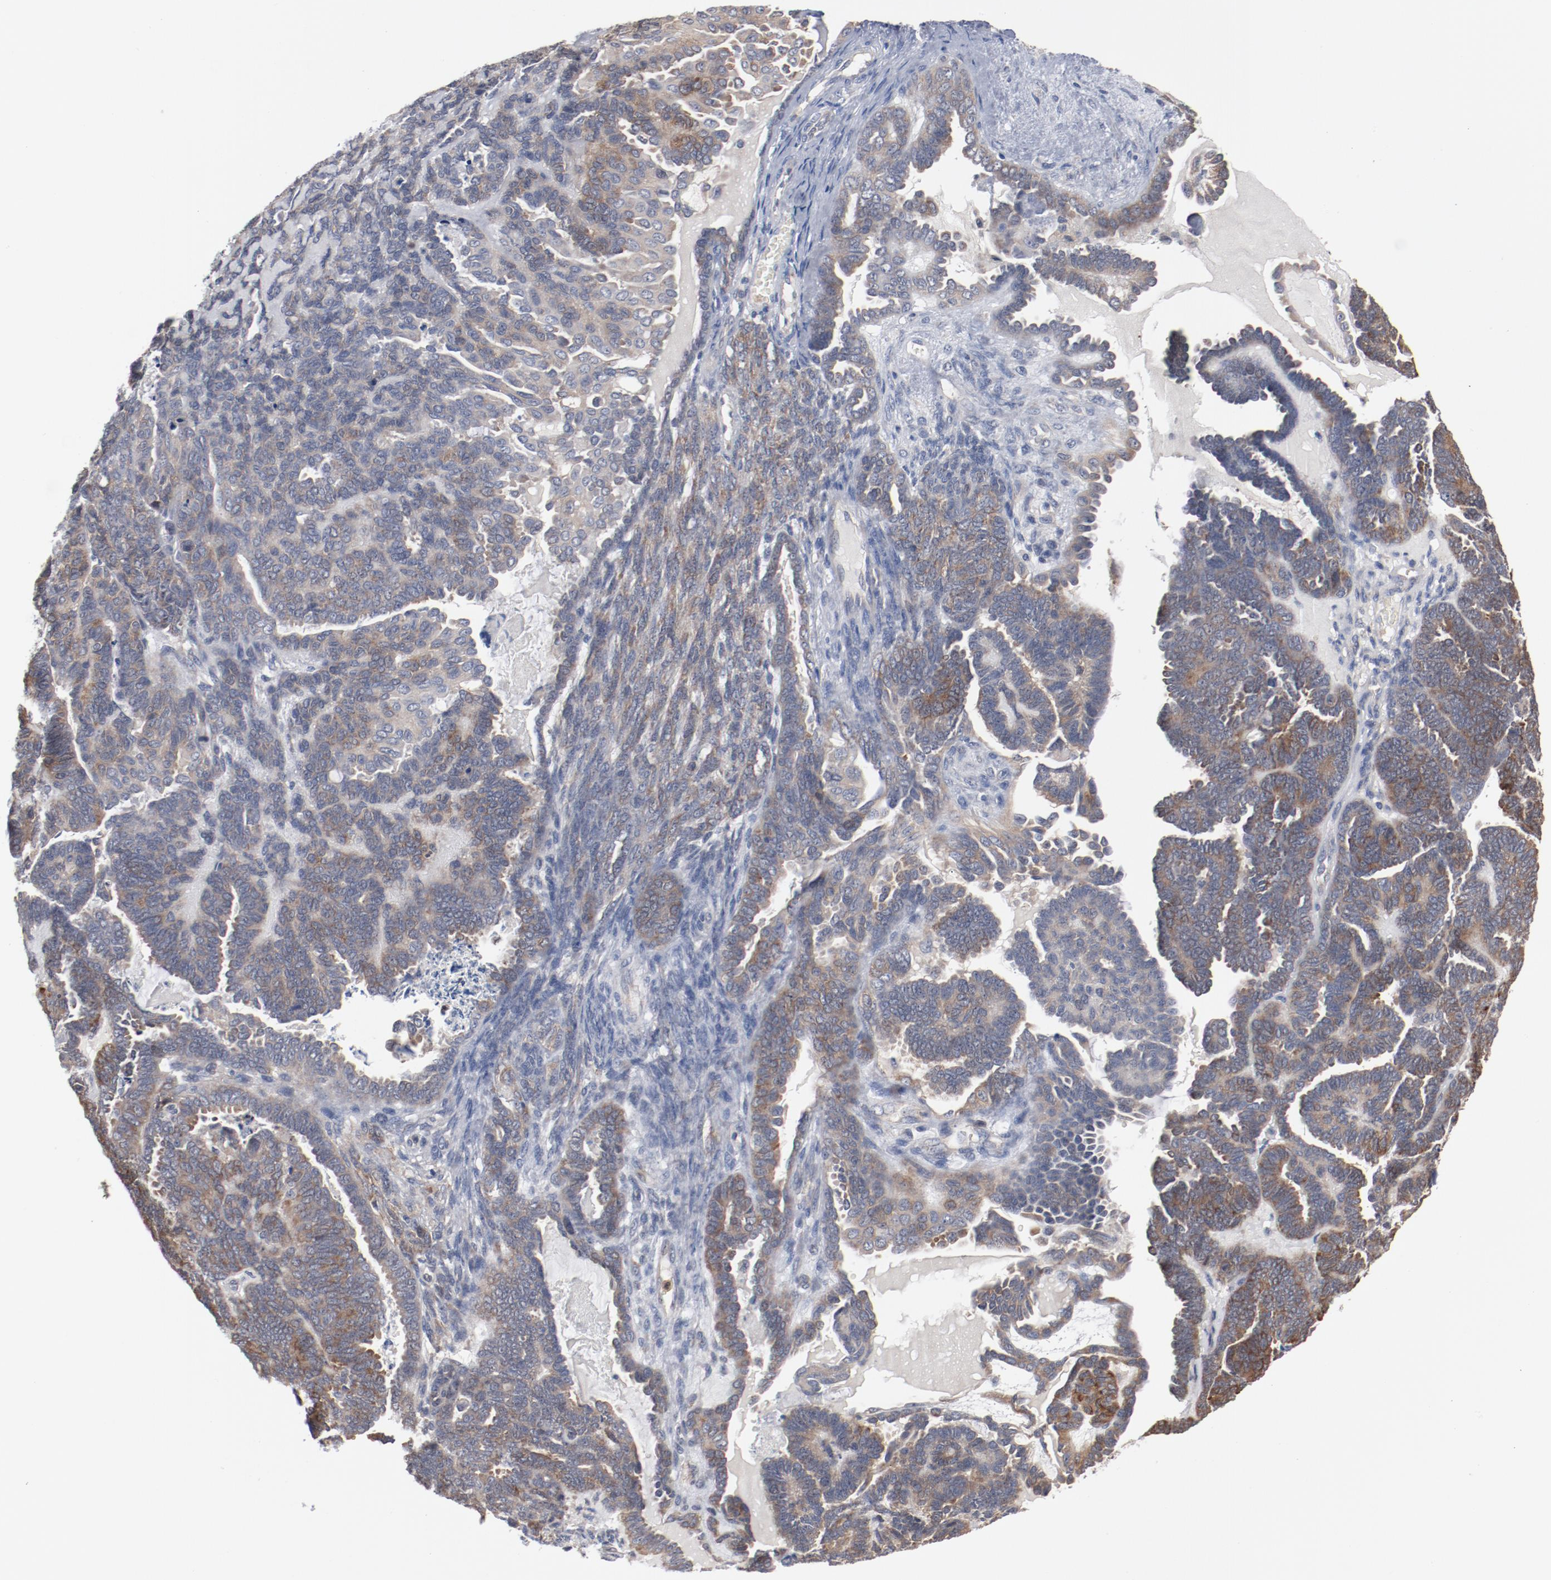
{"staining": {"intensity": "moderate", "quantity": ">75%", "location": "cytoplasmic/membranous"}, "tissue": "endometrial cancer", "cell_type": "Tumor cells", "image_type": "cancer", "snomed": [{"axis": "morphology", "description": "Neoplasm, malignant, NOS"}, {"axis": "topography", "description": "Endometrium"}], "caption": "Protein staining by IHC demonstrates moderate cytoplasmic/membranous expression in approximately >75% of tumor cells in endometrial cancer (malignant neoplasm).", "gene": "RNASE11", "patient": {"sex": "female", "age": 74}}